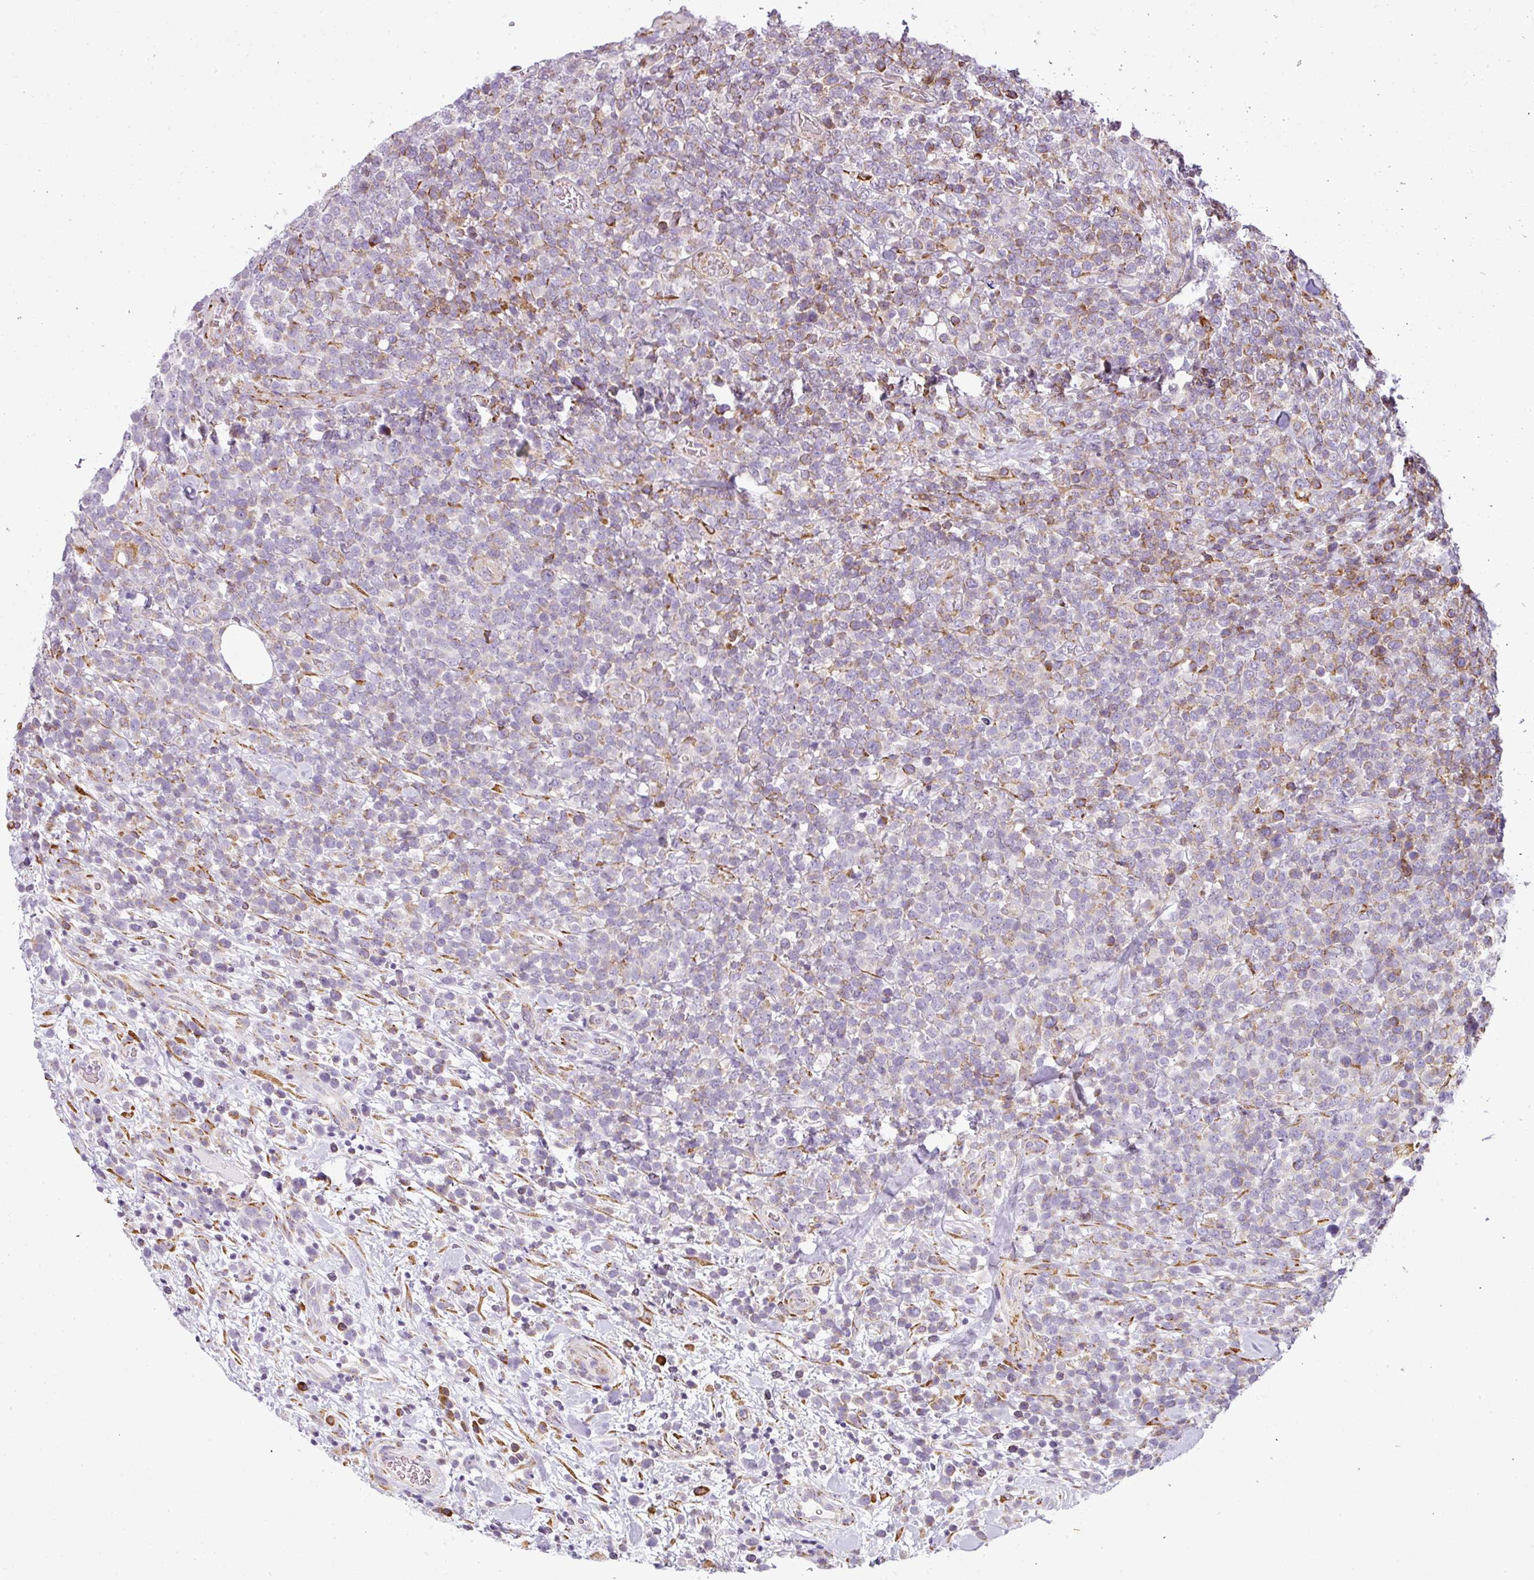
{"staining": {"intensity": "negative", "quantity": "none", "location": "none"}, "tissue": "lymphoma", "cell_type": "Tumor cells", "image_type": "cancer", "snomed": [{"axis": "morphology", "description": "Malignant lymphoma, non-Hodgkin's type, High grade"}, {"axis": "topography", "description": "Soft tissue"}], "caption": "This is an IHC micrograph of lymphoma. There is no positivity in tumor cells.", "gene": "ANKRD18A", "patient": {"sex": "female", "age": 56}}